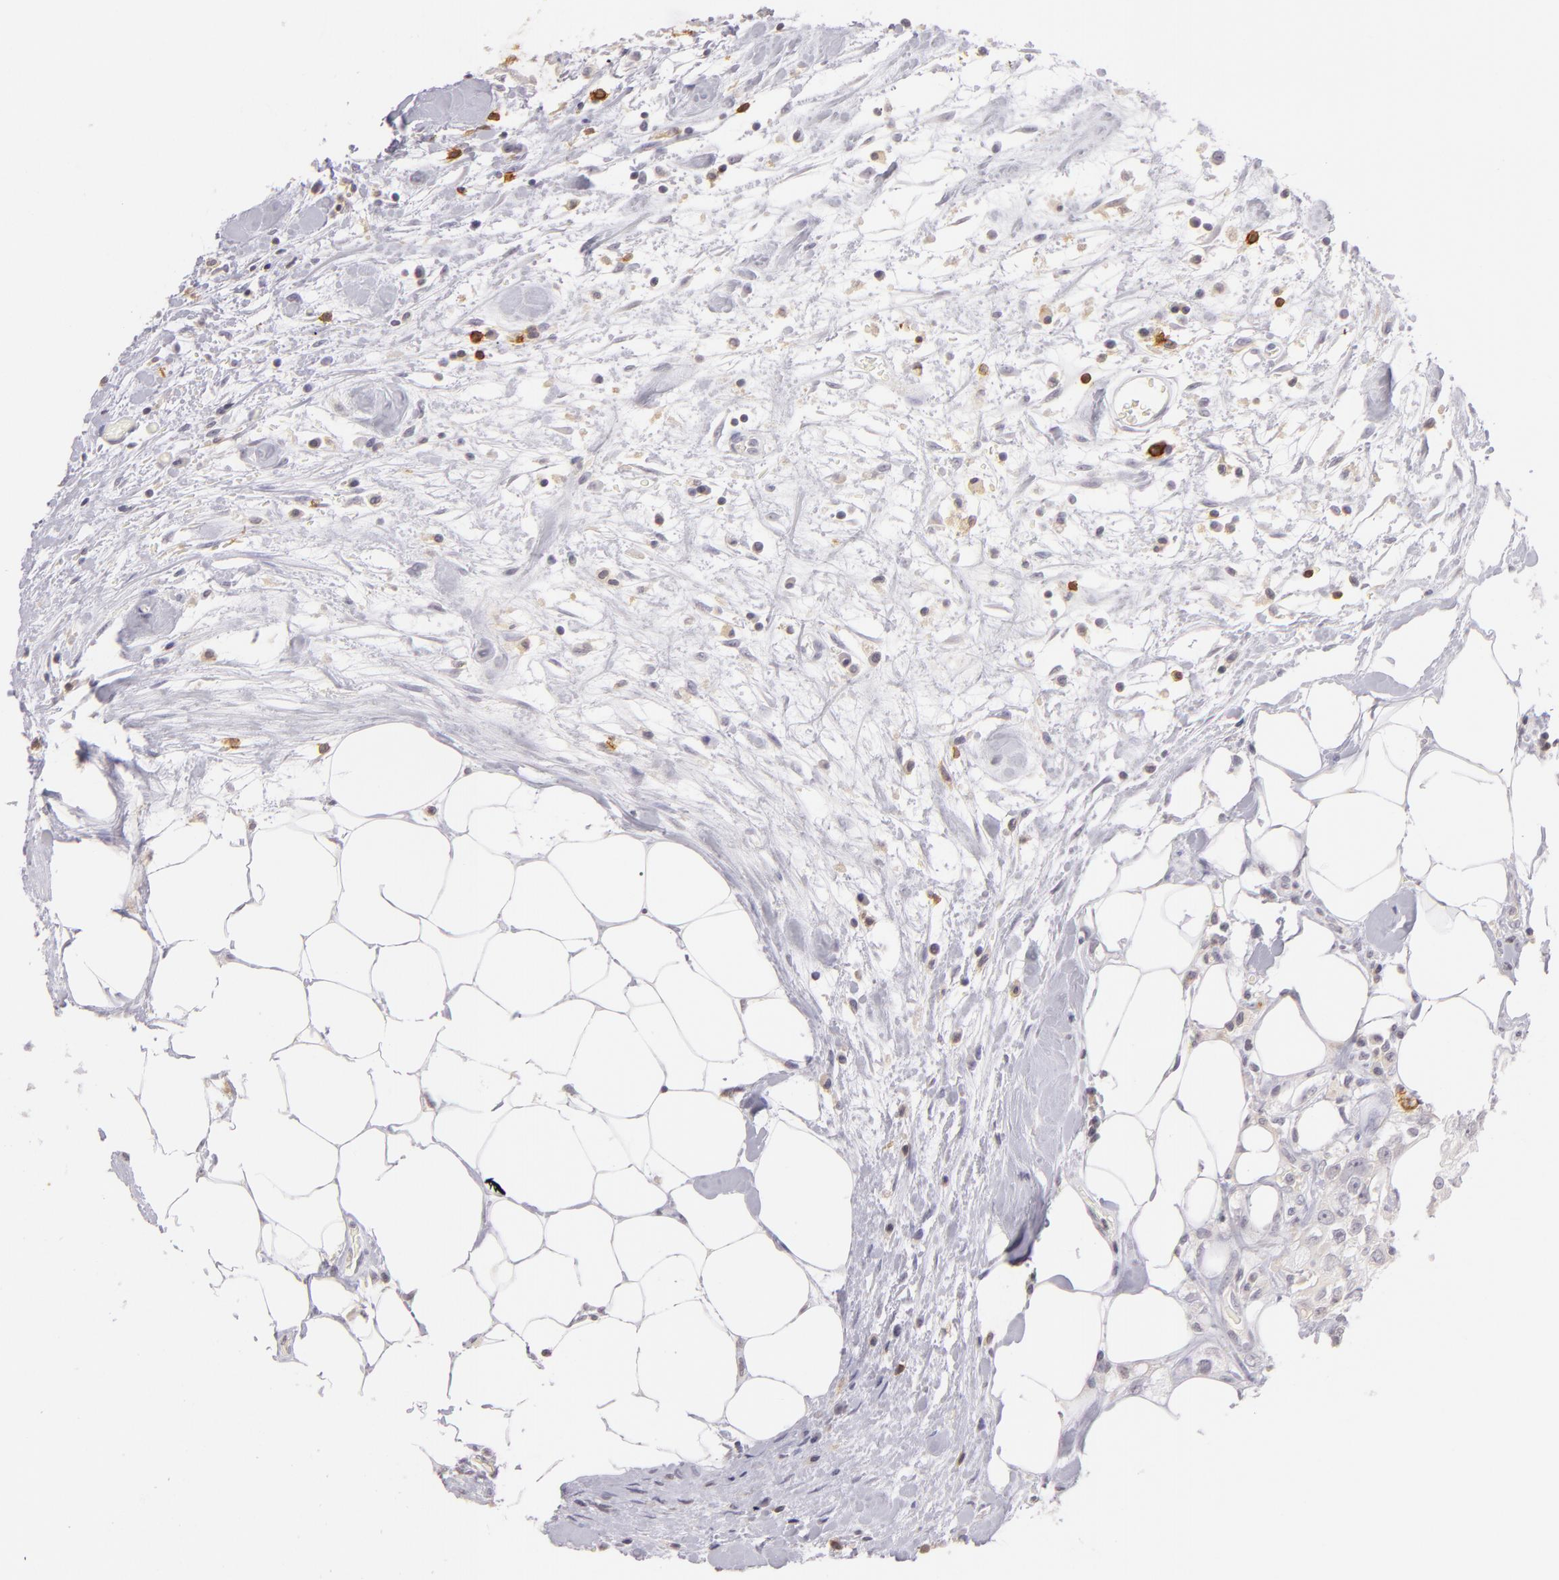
{"staining": {"intensity": "negative", "quantity": "none", "location": "none"}, "tissue": "colorectal cancer", "cell_type": "Tumor cells", "image_type": "cancer", "snomed": [{"axis": "morphology", "description": "Adenocarcinoma, NOS"}, {"axis": "topography", "description": "Rectum"}], "caption": "Immunohistochemistry histopathology image of human colorectal cancer stained for a protein (brown), which demonstrates no expression in tumor cells. Nuclei are stained in blue.", "gene": "IL2RA", "patient": {"sex": "female", "age": 57}}